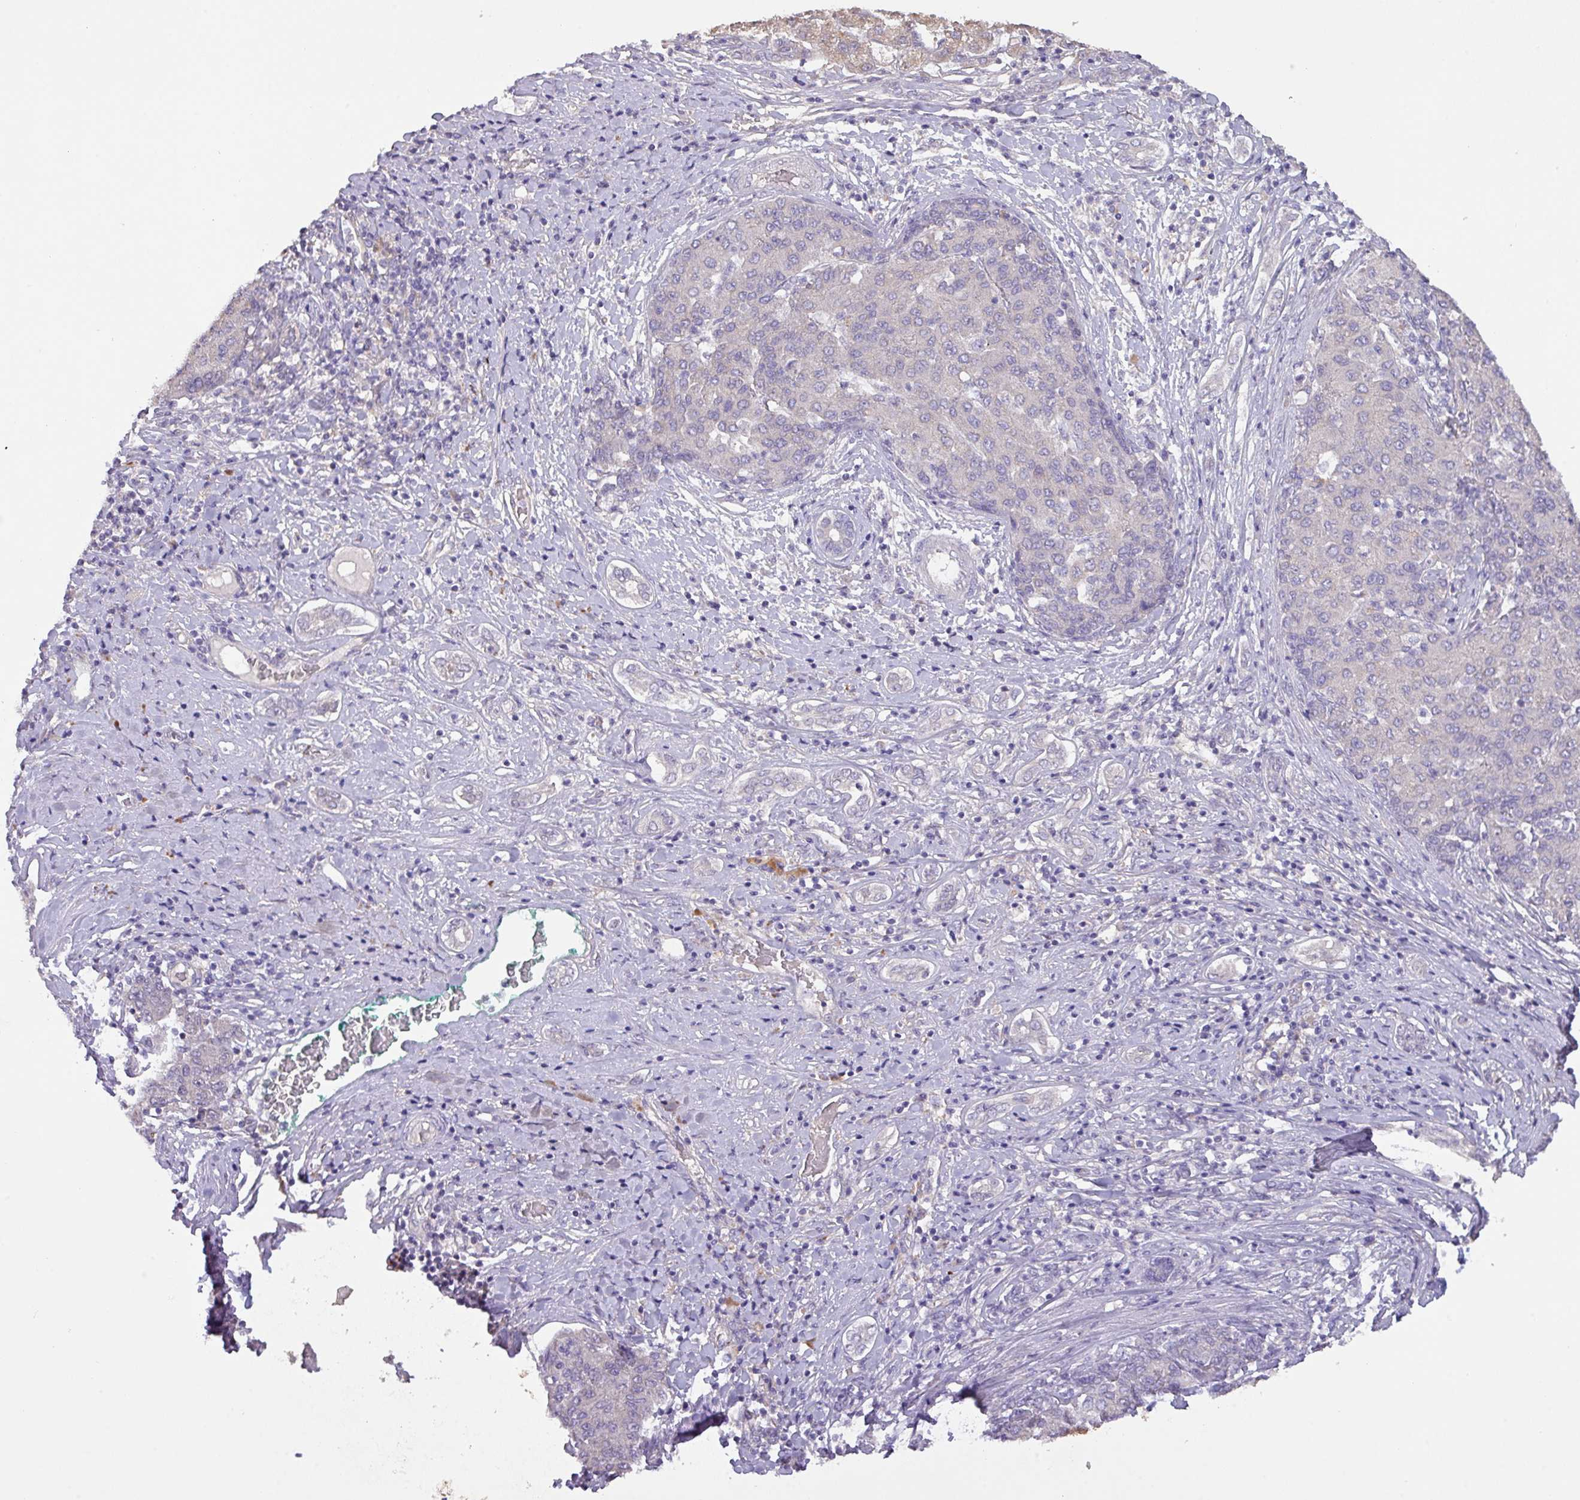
{"staining": {"intensity": "weak", "quantity": "<25%", "location": "cytoplasmic/membranous"}, "tissue": "liver cancer", "cell_type": "Tumor cells", "image_type": "cancer", "snomed": [{"axis": "morphology", "description": "Carcinoma, Hepatocellular, NOS"}, {"axis": "topography", "description": "Liver"}], "caption": "A micrograph of human hepatocellular carcinoma (liver) is negative for staining in tumor cells.", "gene": "PRADC1", "patient": {"sex": "male", "age": 65}}